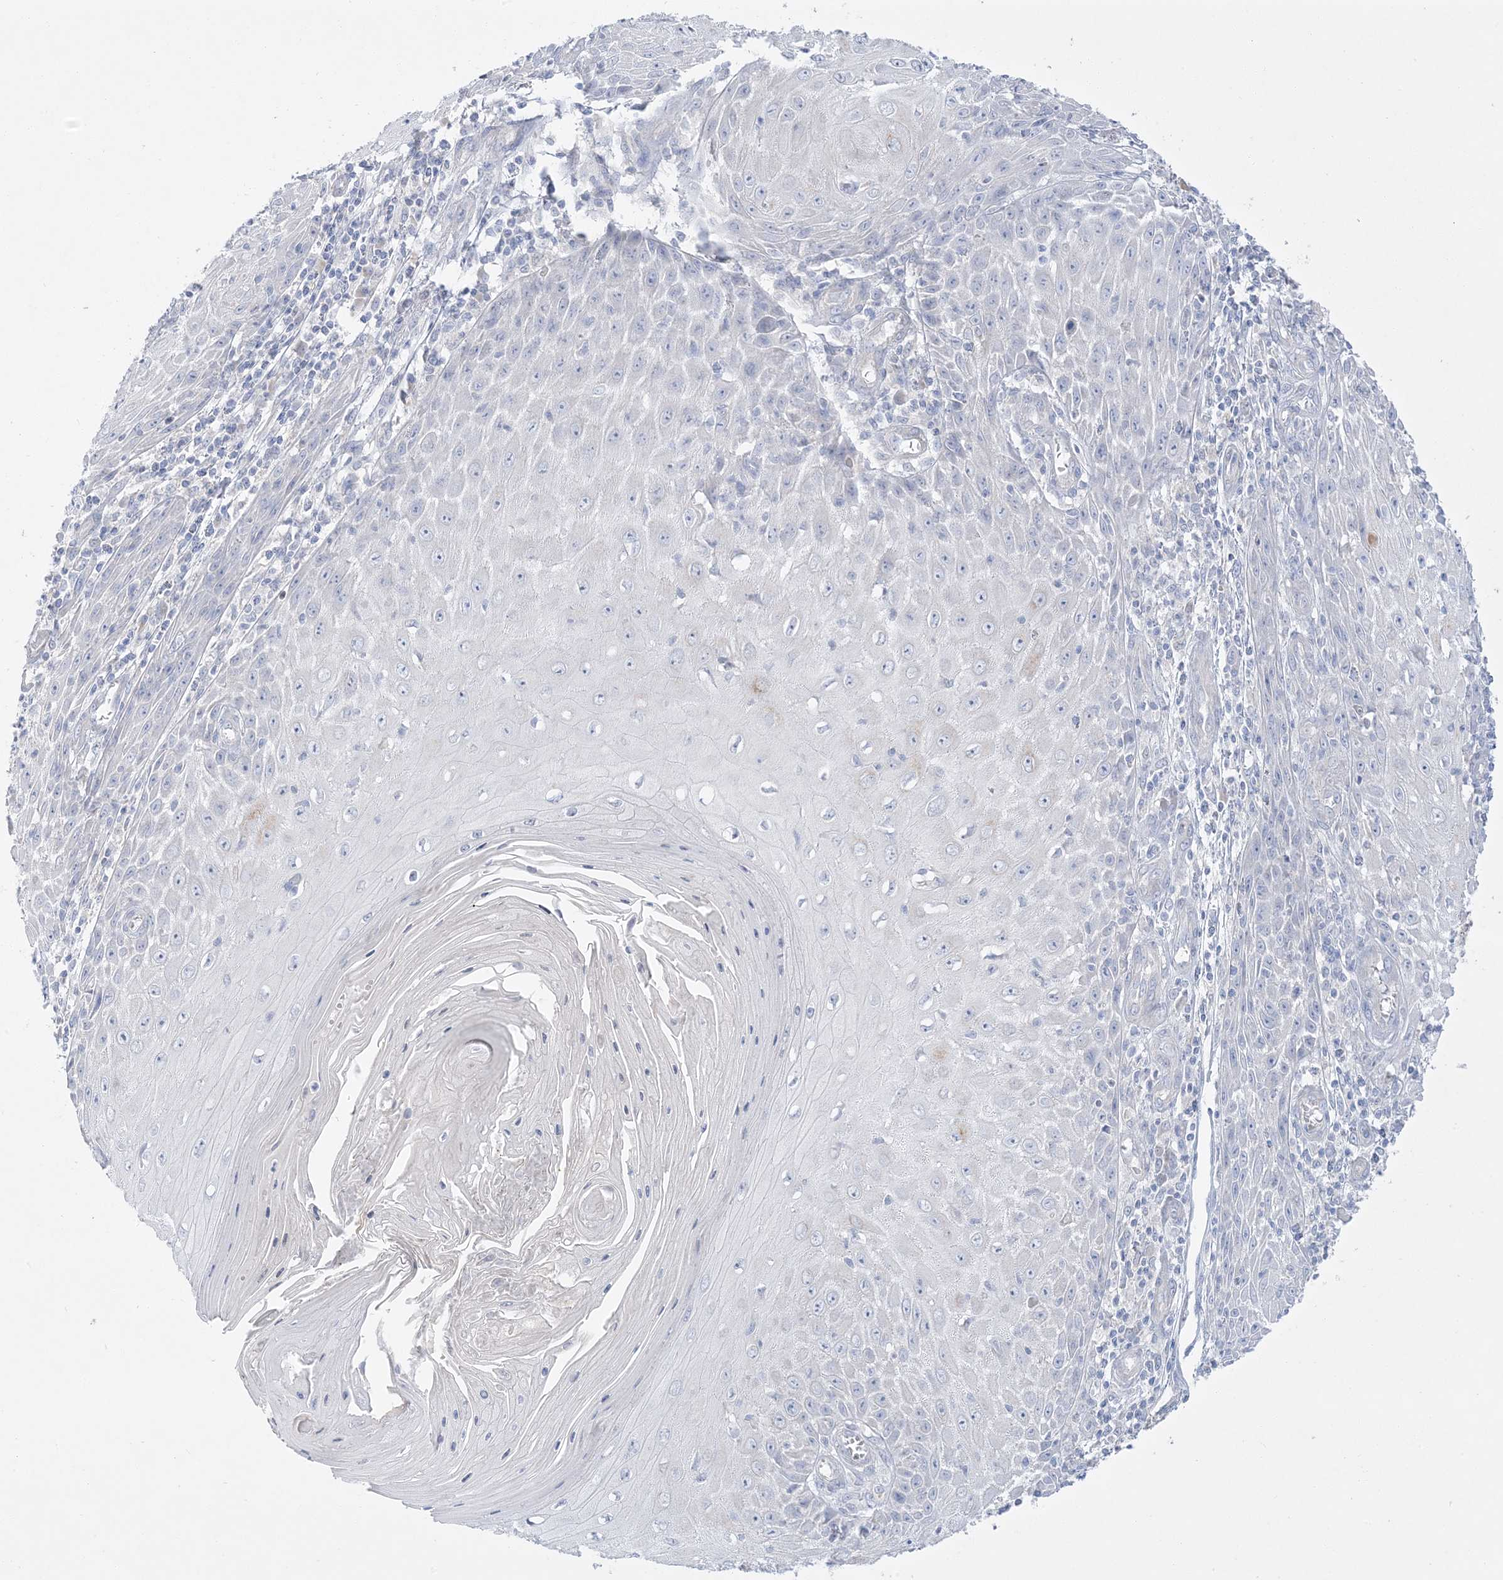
{"staining": {"intensity": "negative", "quantity": "none", "location": "none"}, "tissue": "skin cancer", "cell_type": "Tumor cells", "image_type": "cancer", "snomed": [{"axis": "morphology", "description": "Squamous cell carcinoma, NOS"}, {"axis": "topography", "description": "Skin"}], "caption": "Human skin squamous cell carcinoma stained for a protein using immunohistochemistry reveals no positivity in tumor cells.", "gene": "FAM184A", "patient": {"sex": "female", "age": 73}}